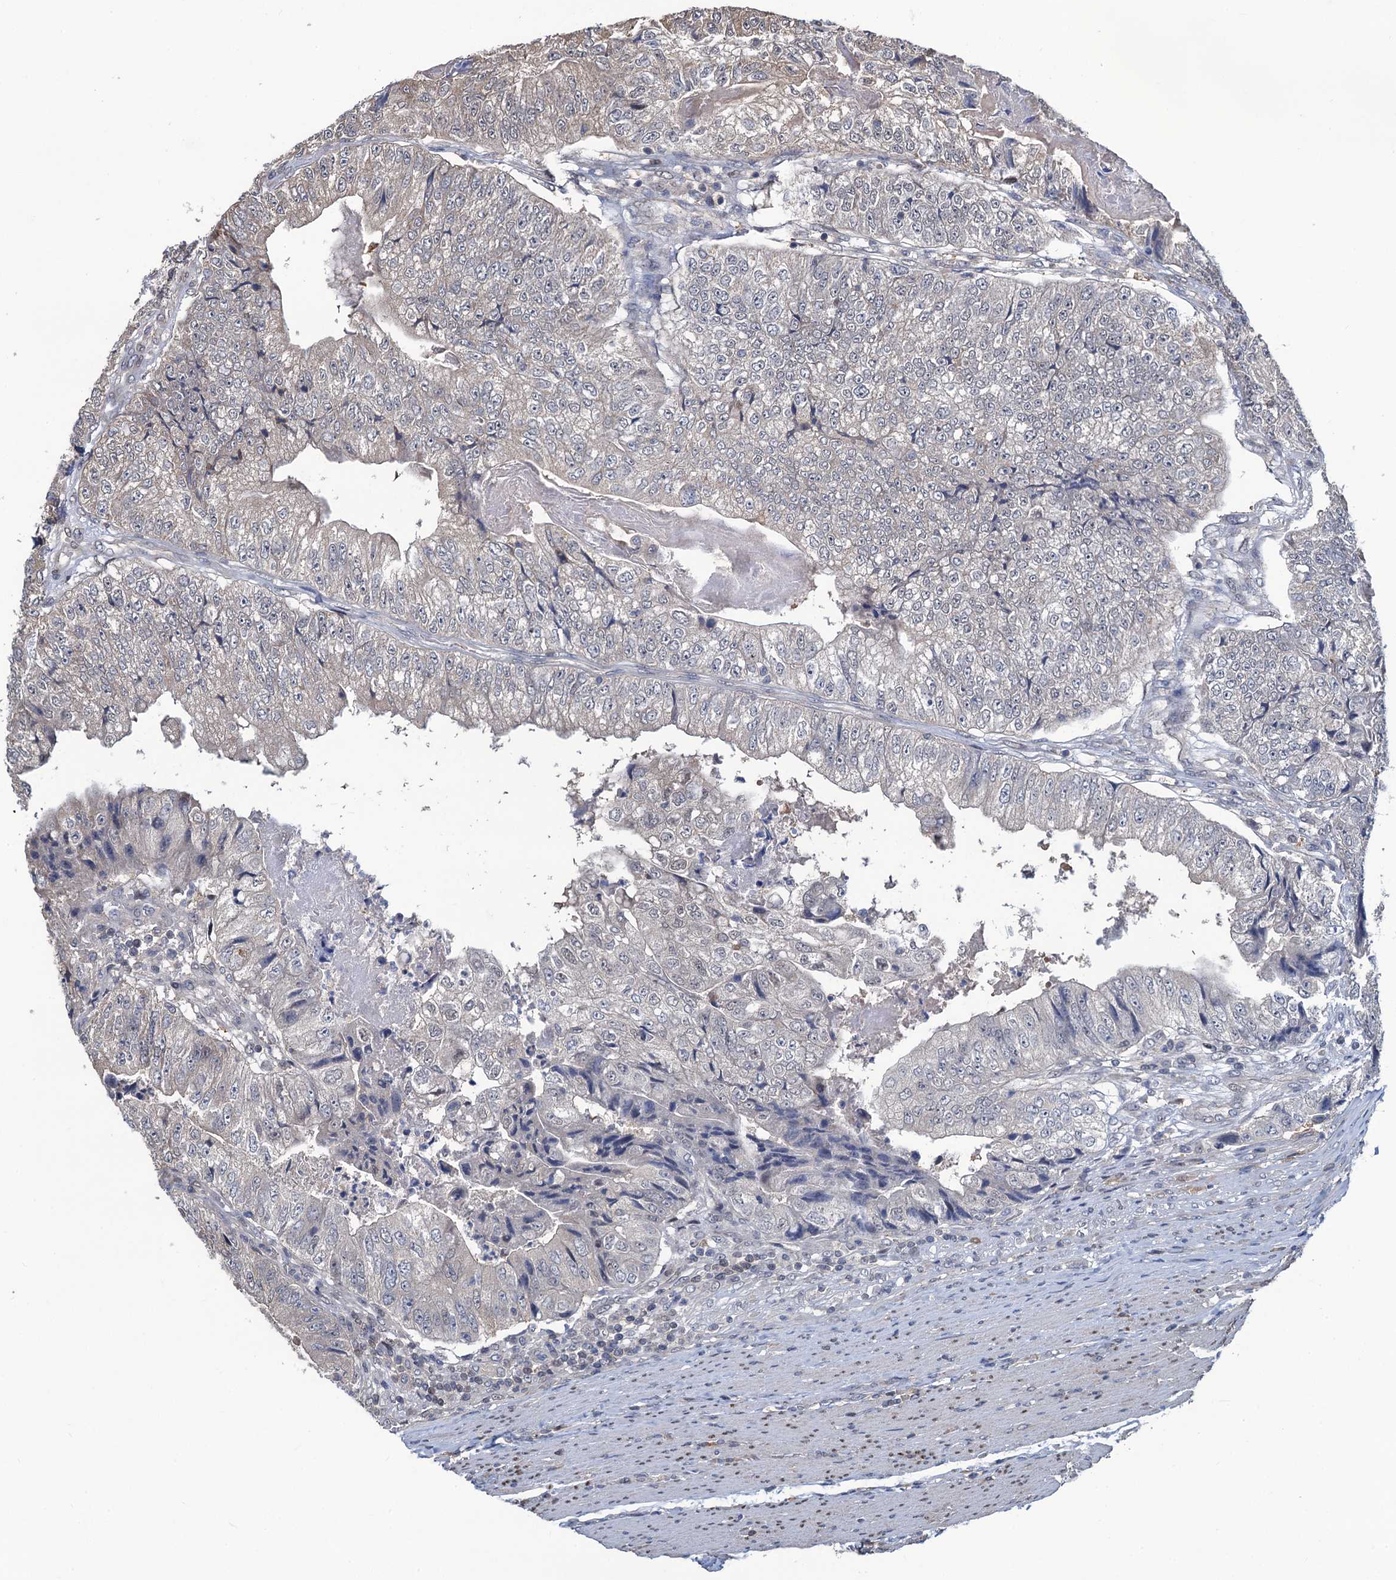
{"staining": {"intensity": "weak", "quantity": "<25%", "location": "cytoplasmic/membranous"}, "tissue": "colorectal cancer", "cell_type": "Tumor cells", "image_type": "cancer", "snomed": [{"axis": "morphology", "description": "Adenocarcinoma, NOS"}, {"axis": "topography", "description": "Colon"}], "caption": "High power microscopy histopathology image of an IHC histopathology image of colorectal cancer, revealing no significant expression in tumor cells.", "gene": "RTKN2", "patient": {"sex": "female", "age": 67}}